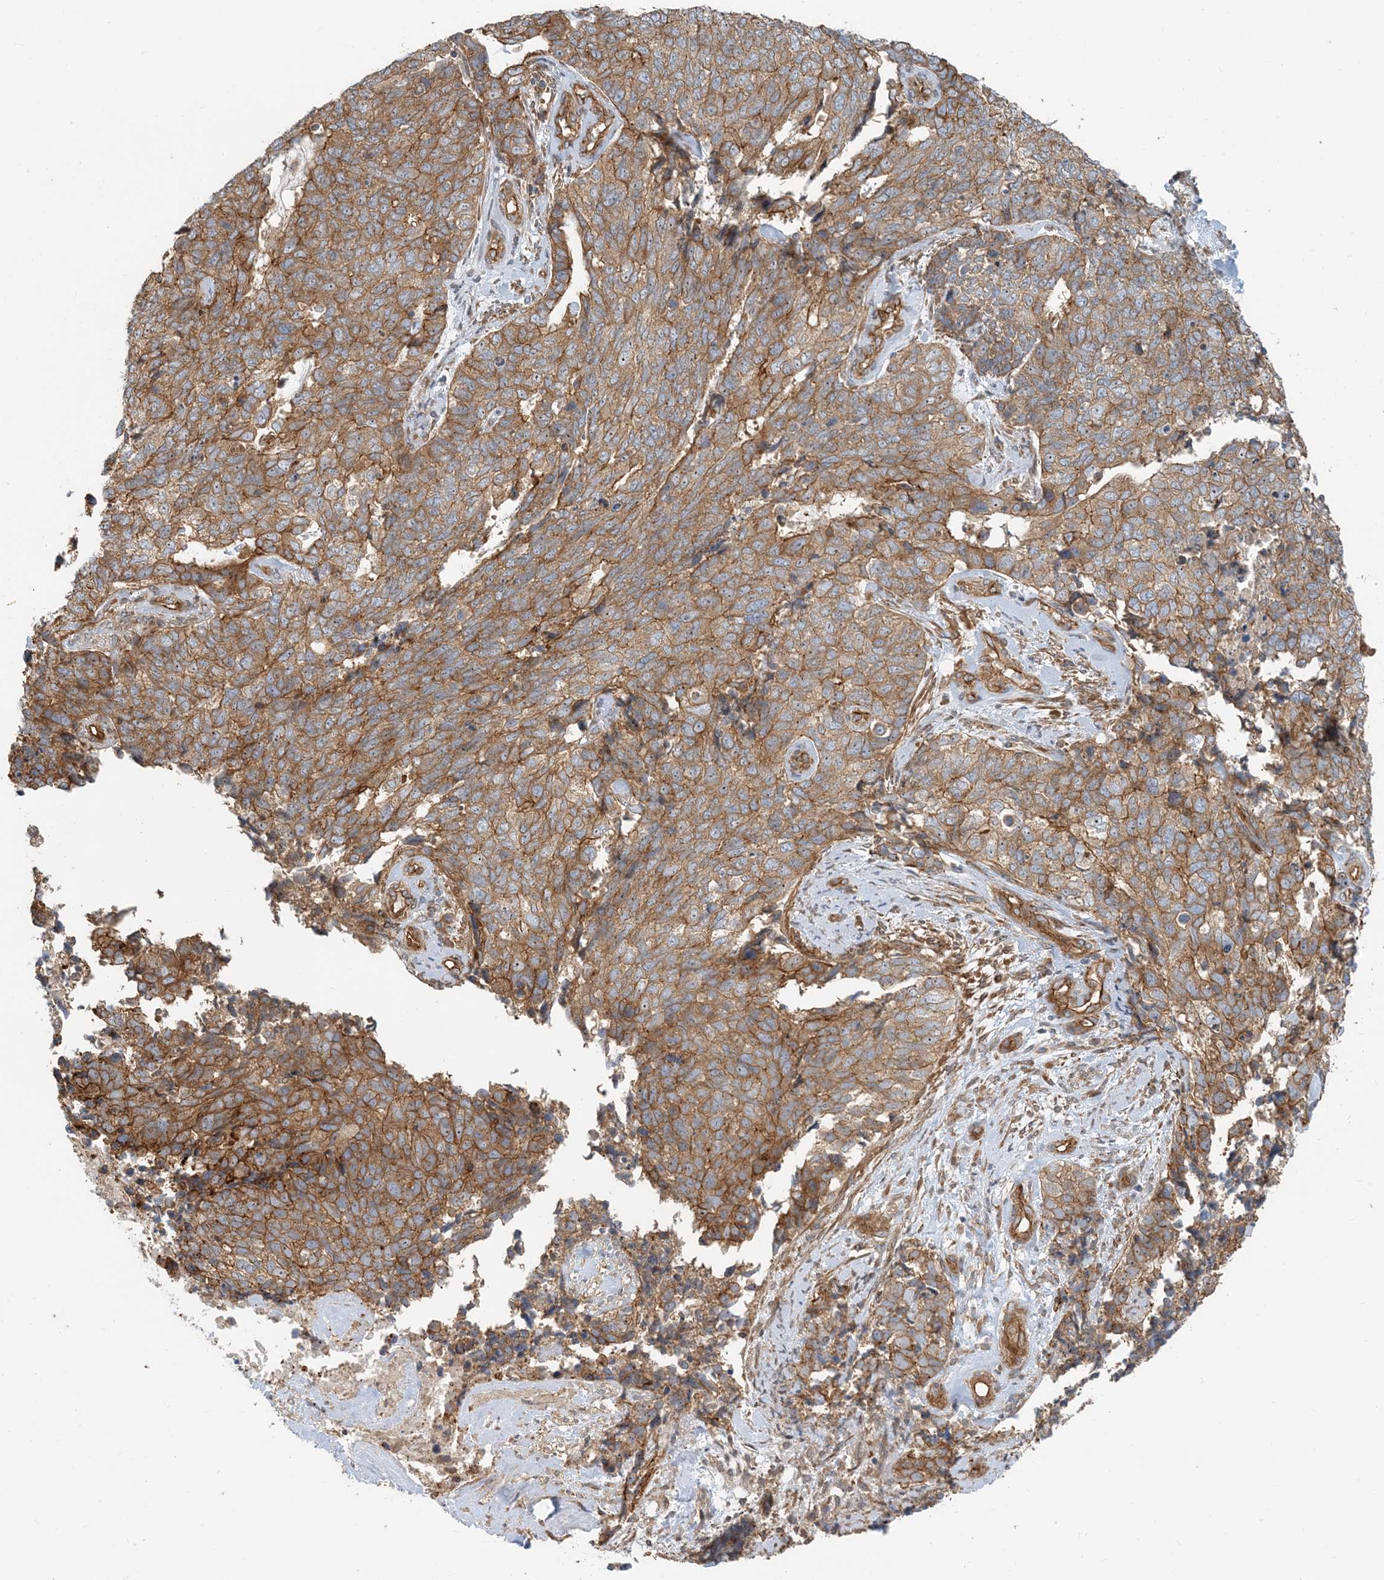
{"staining": {"intensity": "moderate", "quantity": ">75%", "location": "cytoplasmic/membranous"}, "tissue": "cervical cancer", "cell_type": "Tumor cells", "image_type": "cancer", "snomed": [{"axis": "morphology", "description": "Squamous cell carcinoma, NOS"}, {"axis": "topography", "description": "Cervix"}], "caption": "Immunohistochemistry (DAB (3,3'-diaminobenzidine)) staining of cervical squamous cell carcinoma demonstrates moderate cytoplasmic/membranous protein staining in about >75% of tumor cells. Using DAB (3,3'-diaminobenzidine) (brown) and hematoxylin (blue) stains, captured at high magnification using brightfield microscopy.", "gene": "MYL5", "patient": {"sex": "female", "age": 63}}